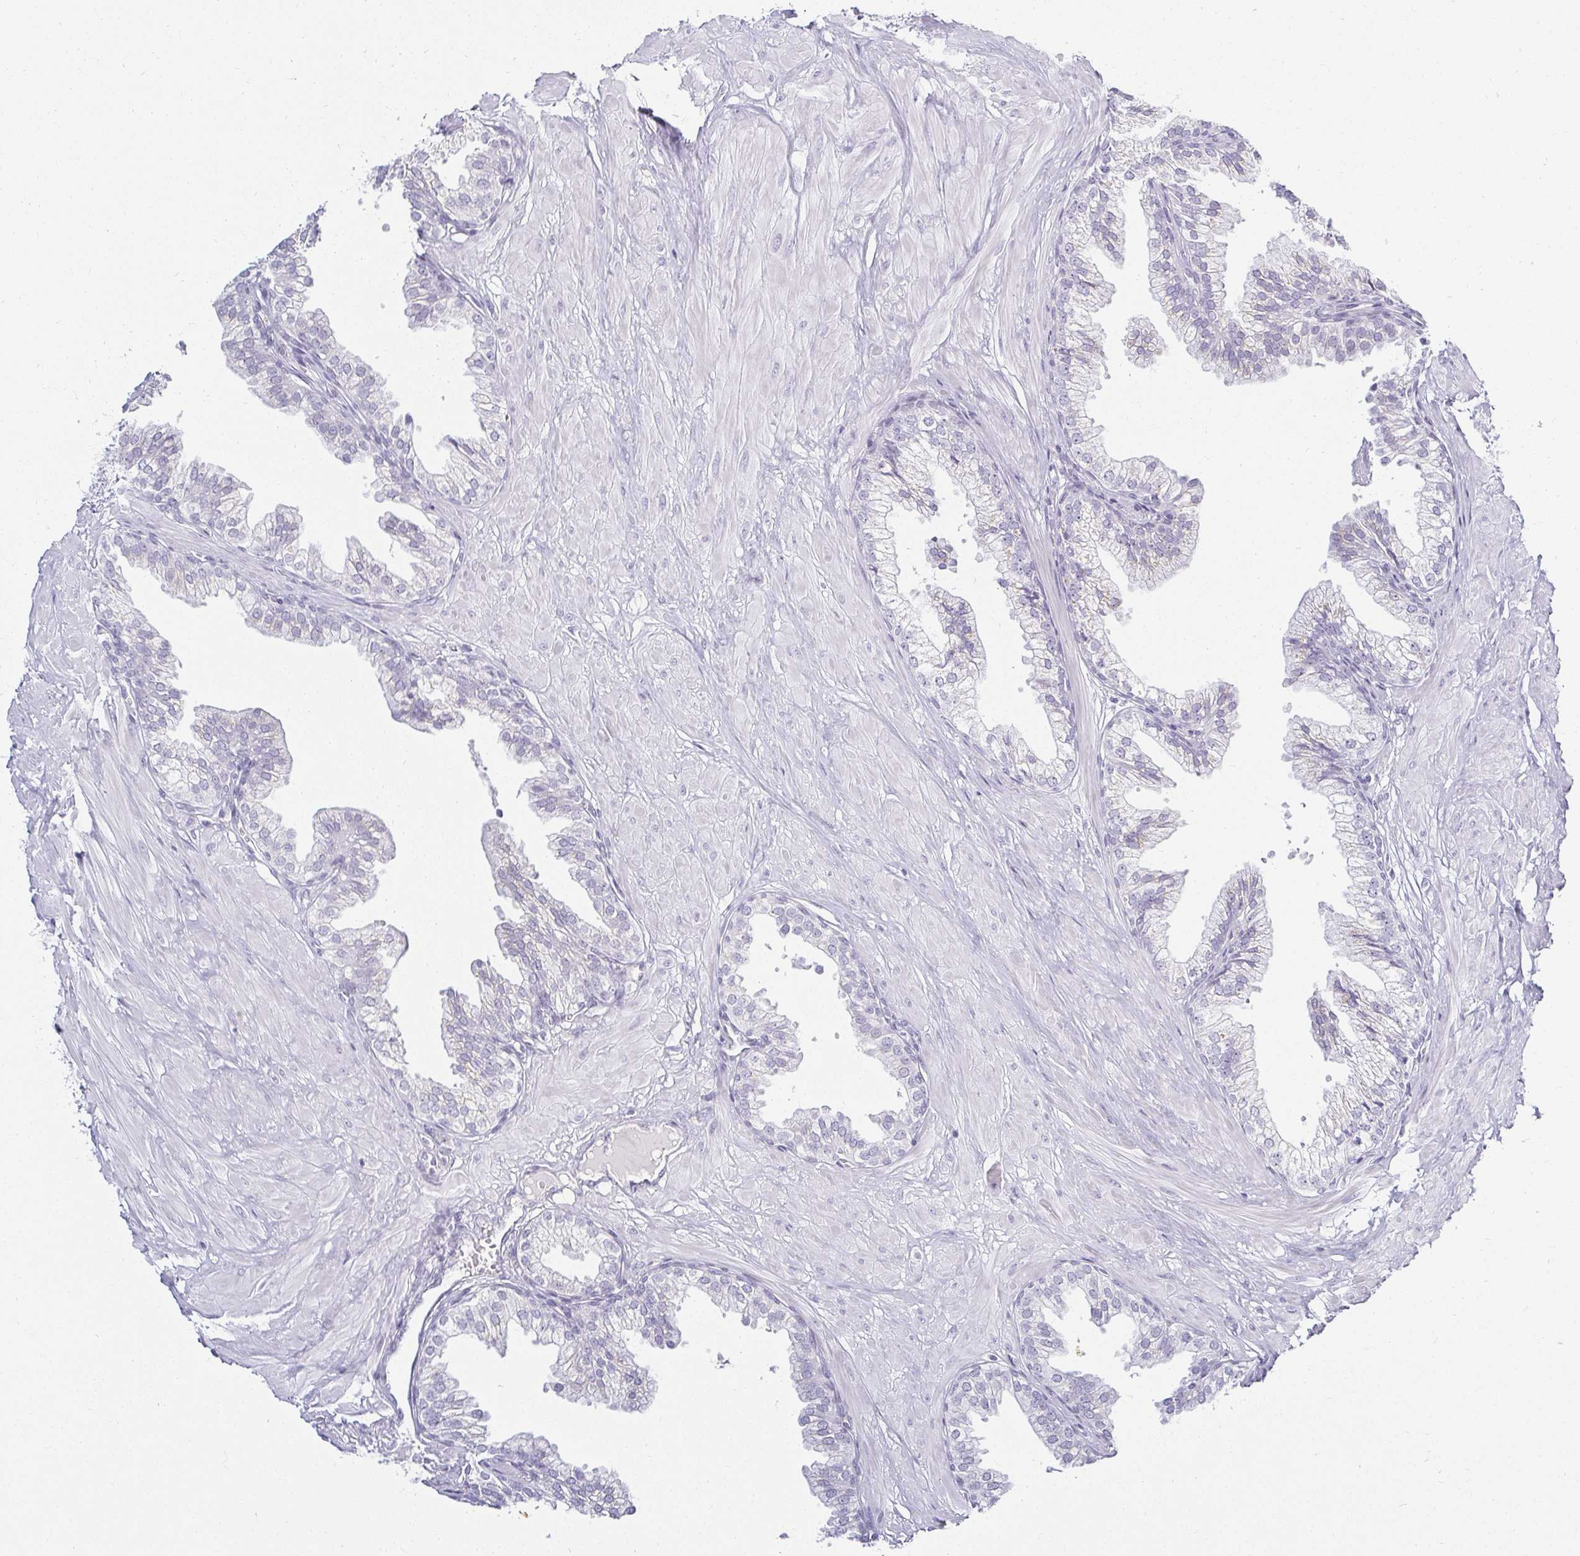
{"staining": {"intensity": "negative", "quantity": "none", "location": "none"}, "tissue": "prostate", "cell_type": "Glandular cells", "image_type": "normal", "snomed": [{"axis": "morphology", "description": "Normal tissue, NOS"}, {"axis": "topography", "description": "Prostate"}, {"axis": "topography", "description": "Peripheral nerve tissue"}], "caption": "Immunohistochemistry (IHC) micrograph of normal prostate: prostate stained with DAB (3,3'-diaminobenzidine) displays no significant protein expression in glandular cells. Nuclei are stained in blue.", "gene": "ACAN", "patient": {"sex": "male", "age": 55}}